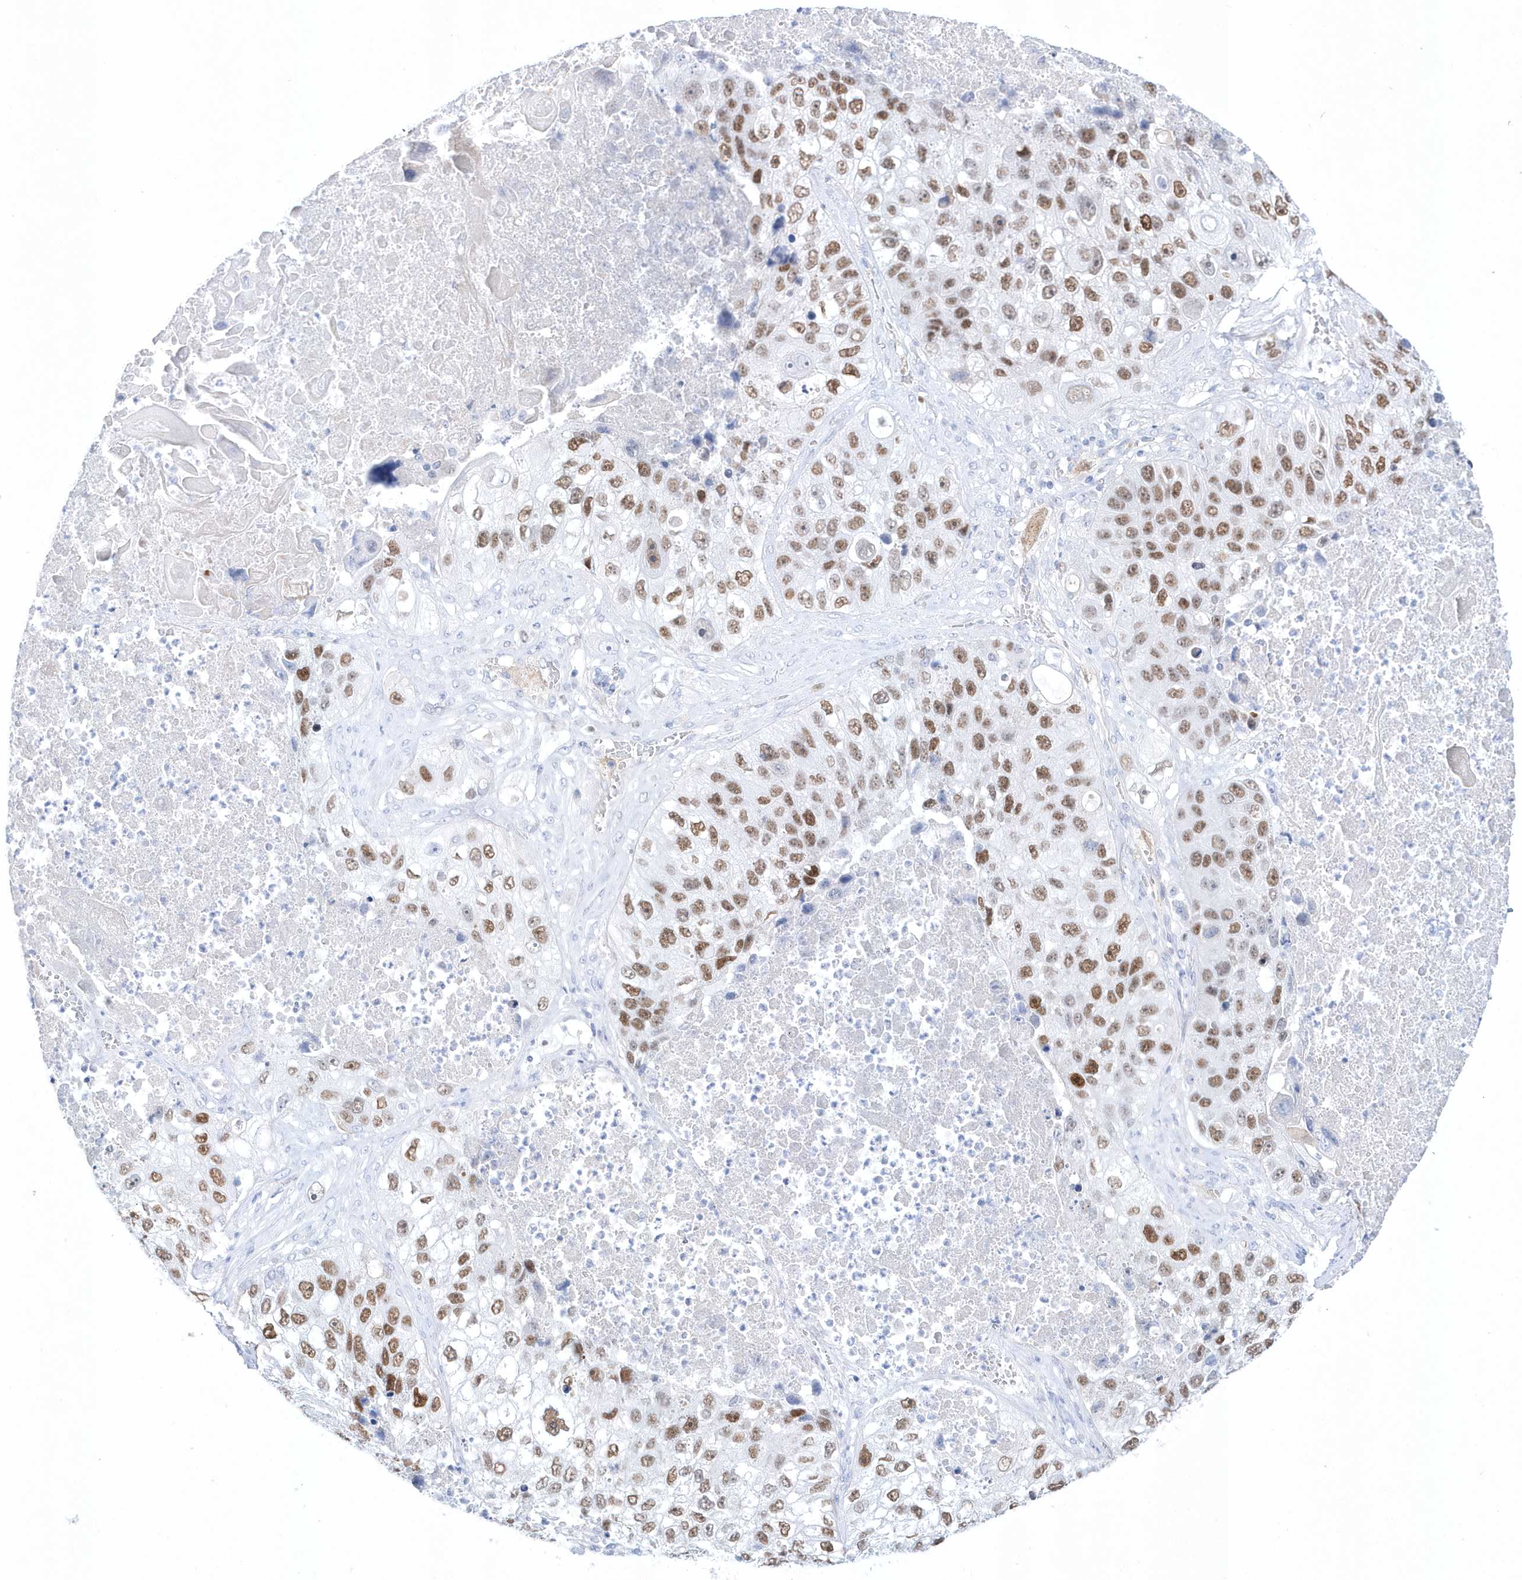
{"staining": {"intensity": "moderate", "quantity": ">75%", "location": "nuclear"}, "tissue": "lung cancer", "cell_type": "Tumor cells", "image_type": "cancer", "snomed": [{"axis": "morphology", "description": "Squamous cell carcinoma, NOS"}, {"axis": "topography", "description": "Lung"}], "caption": "Immunohistochemical staining of lung squamous cell carcinoma exhibits medium levels of moderate nuclear positivity in about >75% of tumor cells.", "gene": "TMCO6", "patient": {"sex": "male", "age": 61}}